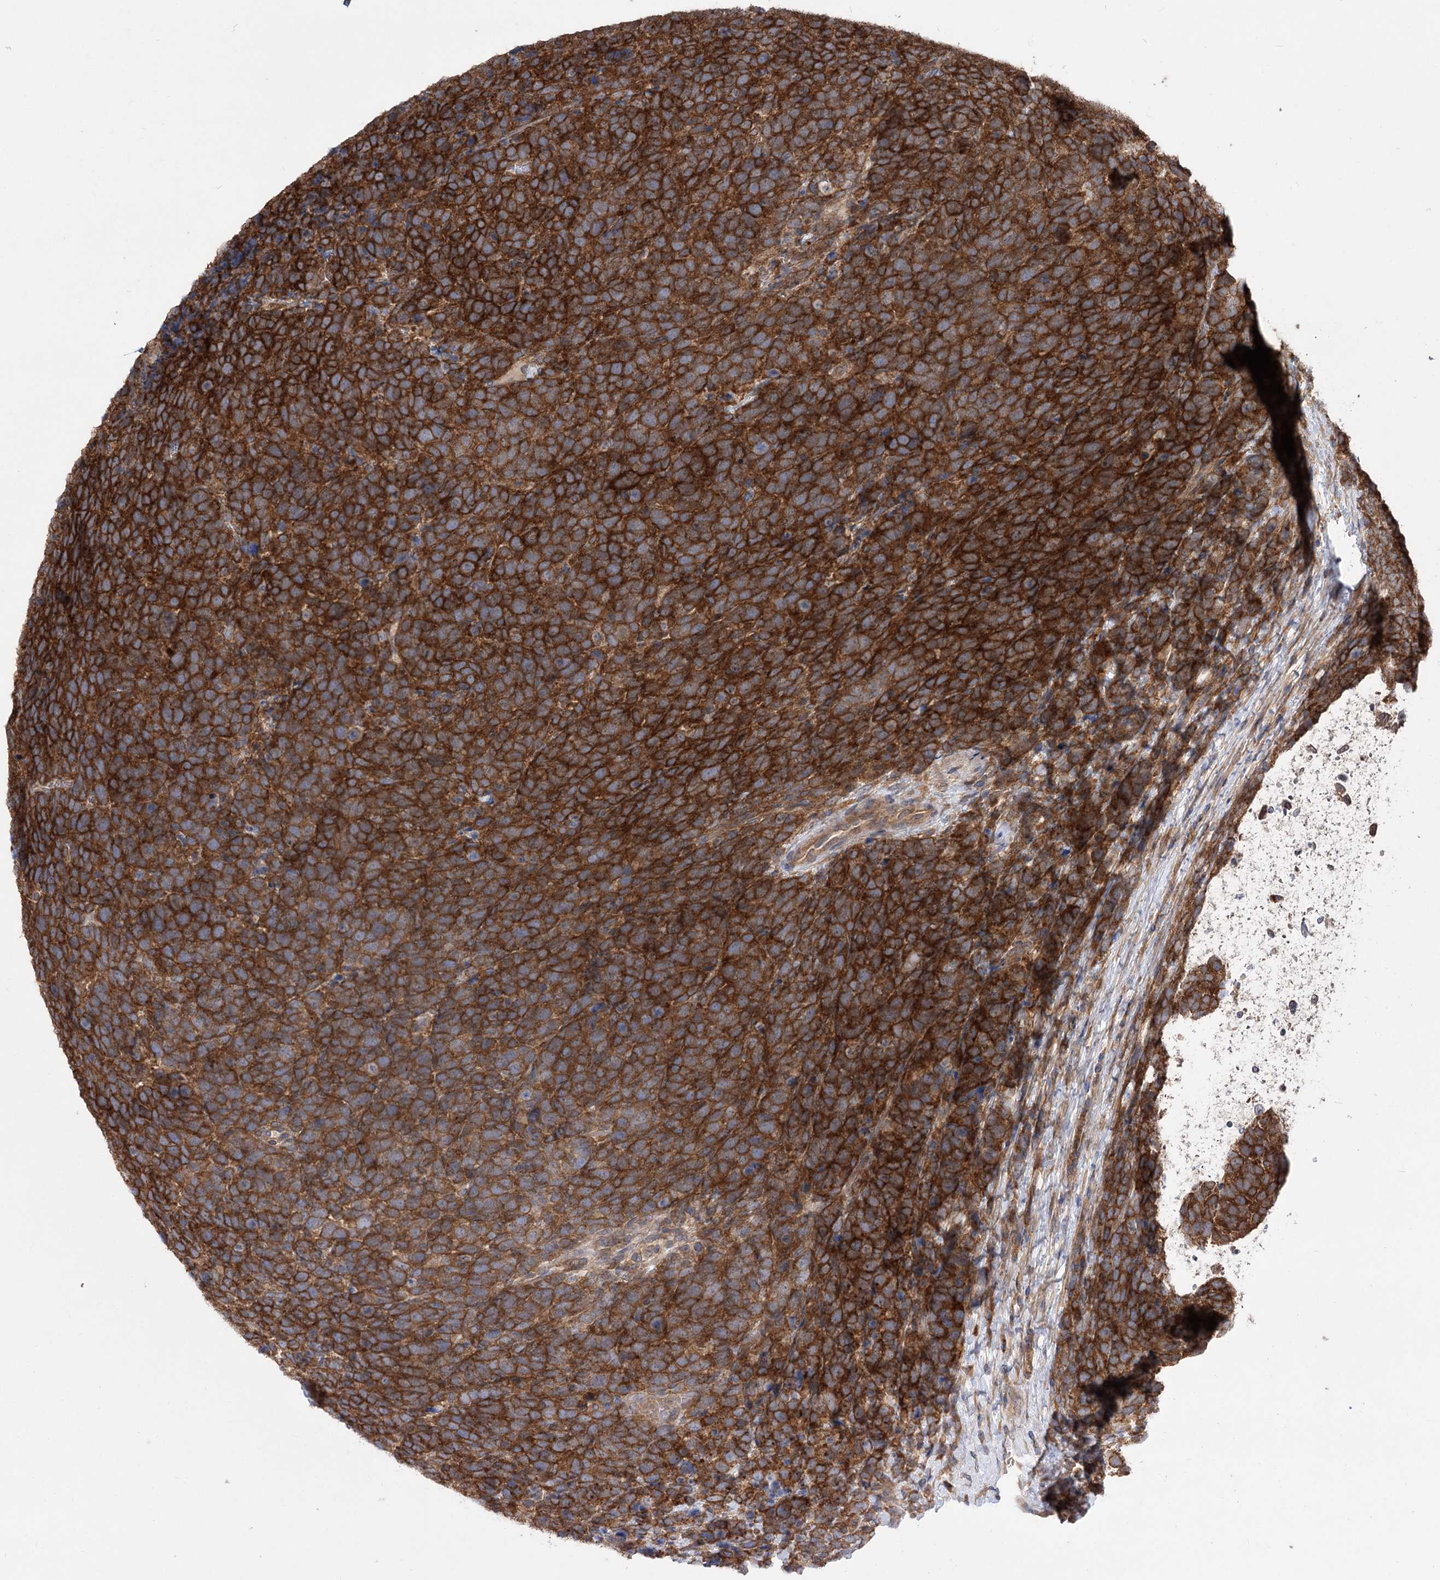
{"staining": {"intensity": "strong", "quantity": ">75%", "location": "cytoplasmic/membranous"}, "tissue": "urothelial cancer", "cell_type": "Tumor cells", "image_type": "cancer", "snomed": [{"axis": "morphology", "description": "Urothelial carcinoma, High grade"}, {"axis": "topography", "description": "Urinary bladder"}], "caption": "IHC staining of high-grade urothelial carcinoma, which reveals high levels of strong cytoplasmic/membranous expression in about >75% of tumor cells indicating strong cytoplasmic/membranous protein positivity. The staining was performed using DAB (3,3'-diaminobenzidine) (brown) for protein detection and nuclei were counterstained in hematoxylin (blue).", "gene": "XYLB", "patient": {"sex": "female", "age": 82}}